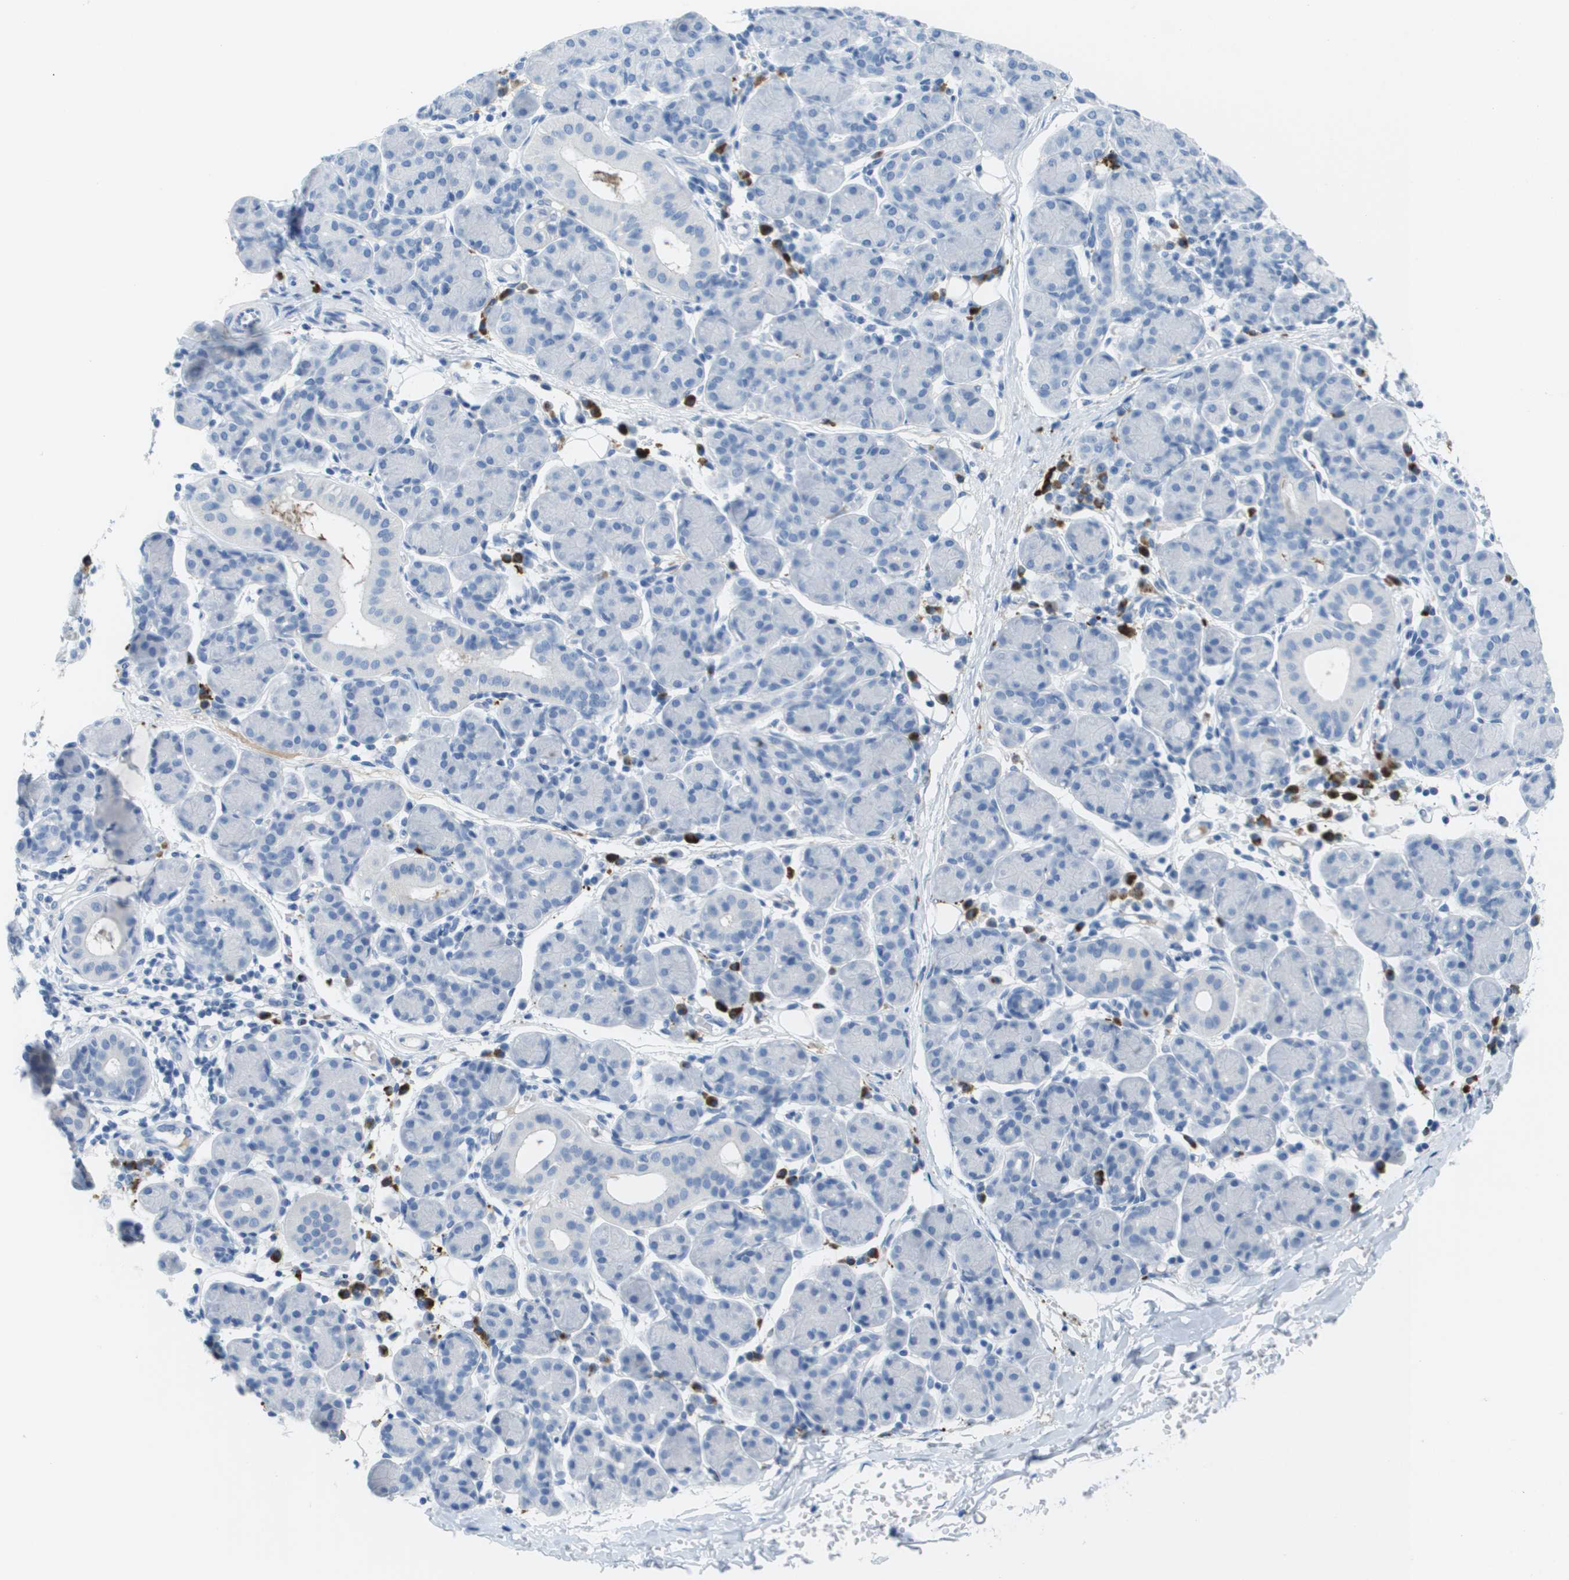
{"staining": {"intensity": "negative", "quantity": "none", "location": "none"}, "tissue": "salivary gland", "cell_type": "Glandular cells", "image_type": "normal", "snomed": [{"axis": "morphology", "description": "Normal tissue, NOS"}, {"axis": "morphology", "description": "Inflammation, NOS"}, {"axis": "topography", "description": "Lymph node"}, {"axis": "topography", "description": "Salivary gland"}], "caption": "Immunohistochemistry (IHC) image of normal salivary gland stained for a protein (brown), which reveals no positivity in glandular cells.", "gene": "GPR18", "patient": {"sex": "male", "age": 3}}